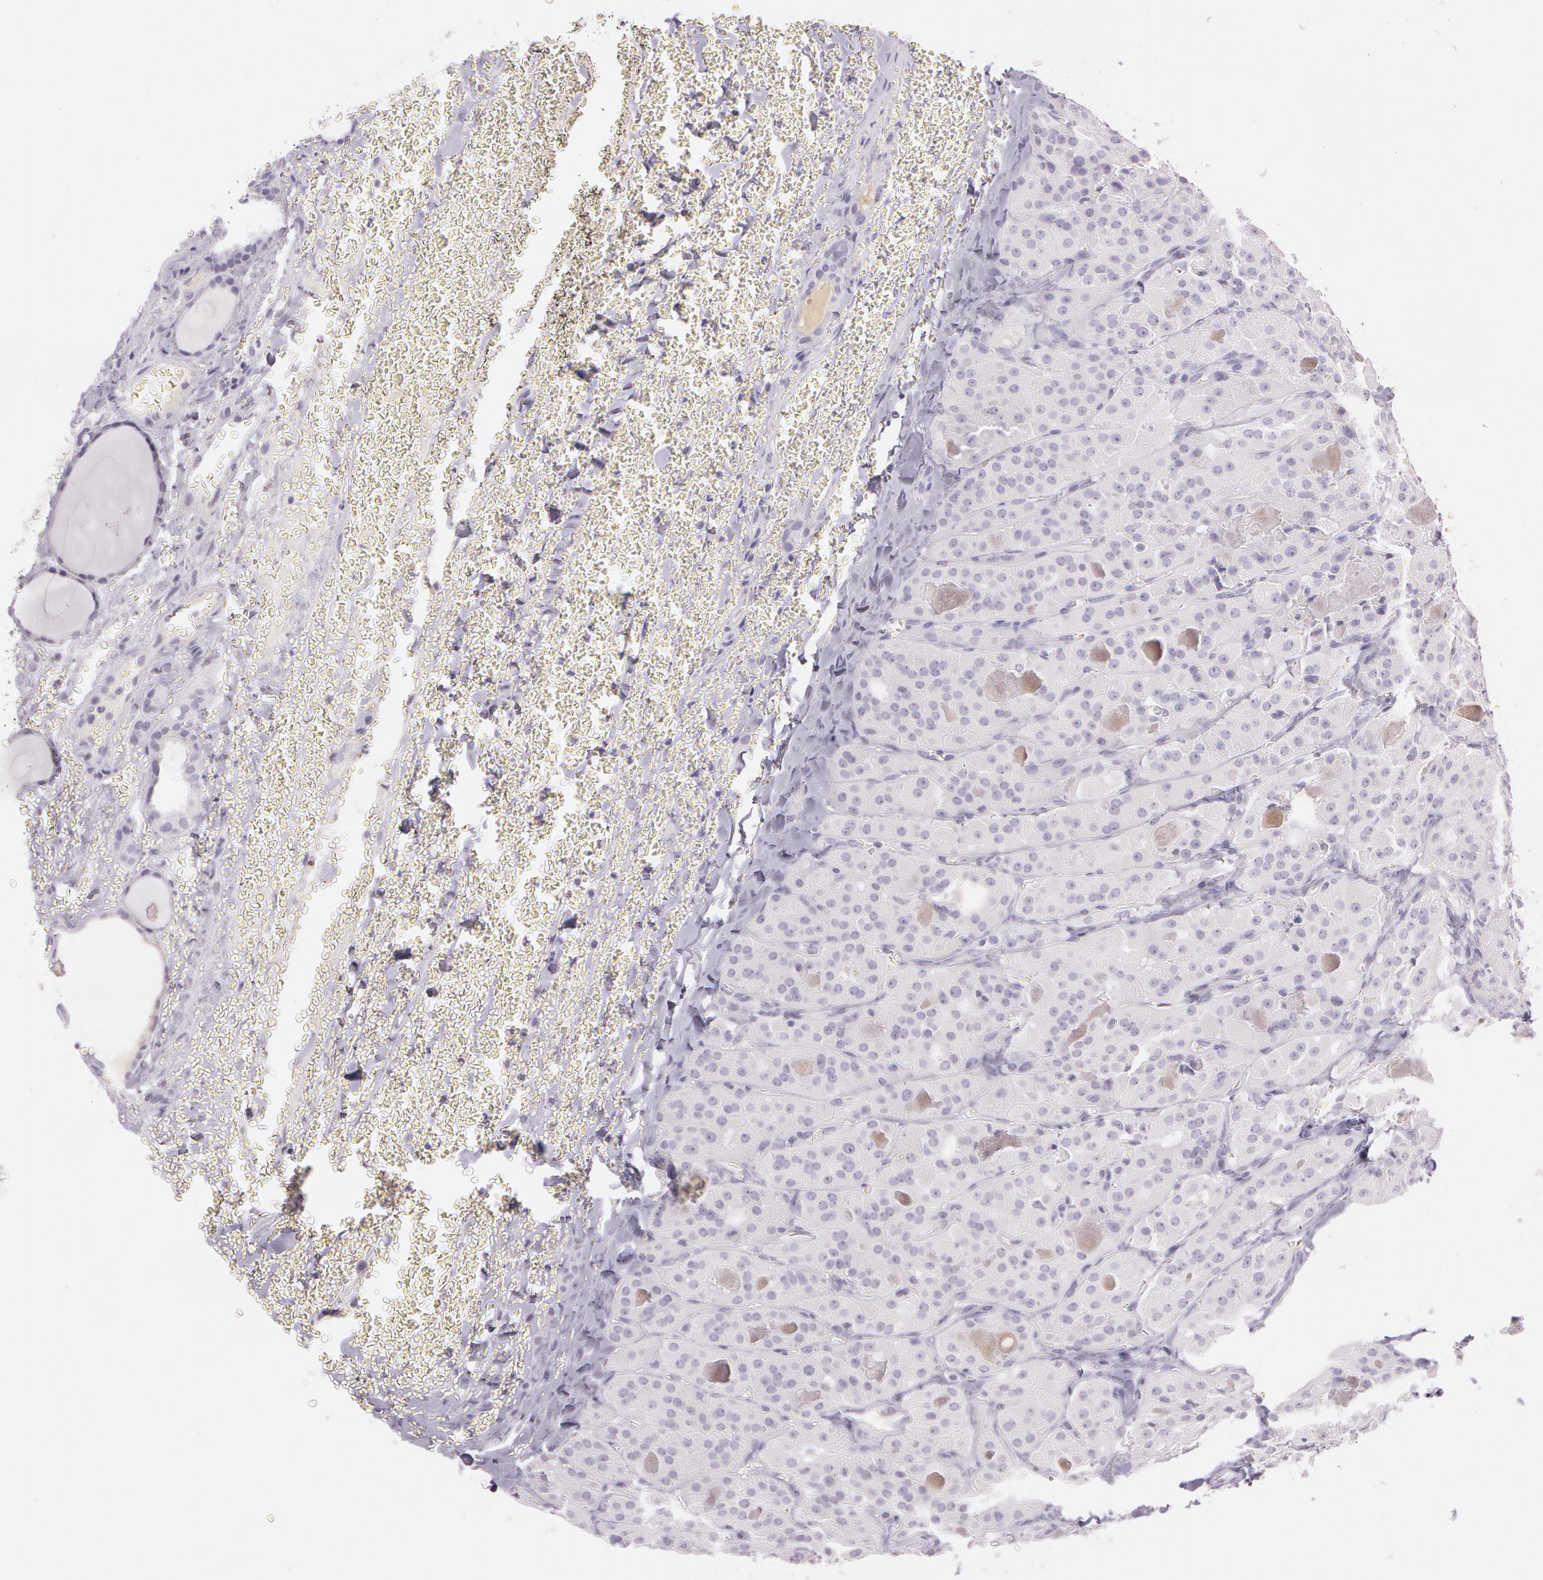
{"staining": {"intensity": "negative", "quantity": "none", "location": "none"}, "tissue": "thyroid cancer", "cell_type": "Tumor cells", "image_type": "cancer", "snomed": [{"axis": "morphology", "description": "Carcinoma, NOS"}, {"axis": "topography", "description": "Thyroid gland"}], "caption": "An immunohistochemistry micrograph of thyroid cancer (carcinoma) is shown. There is no staining in tumor cells of thyroid cancer (carcinoma).", "gene": "OTC", "patient": {"sex": "male", "age": 76}}